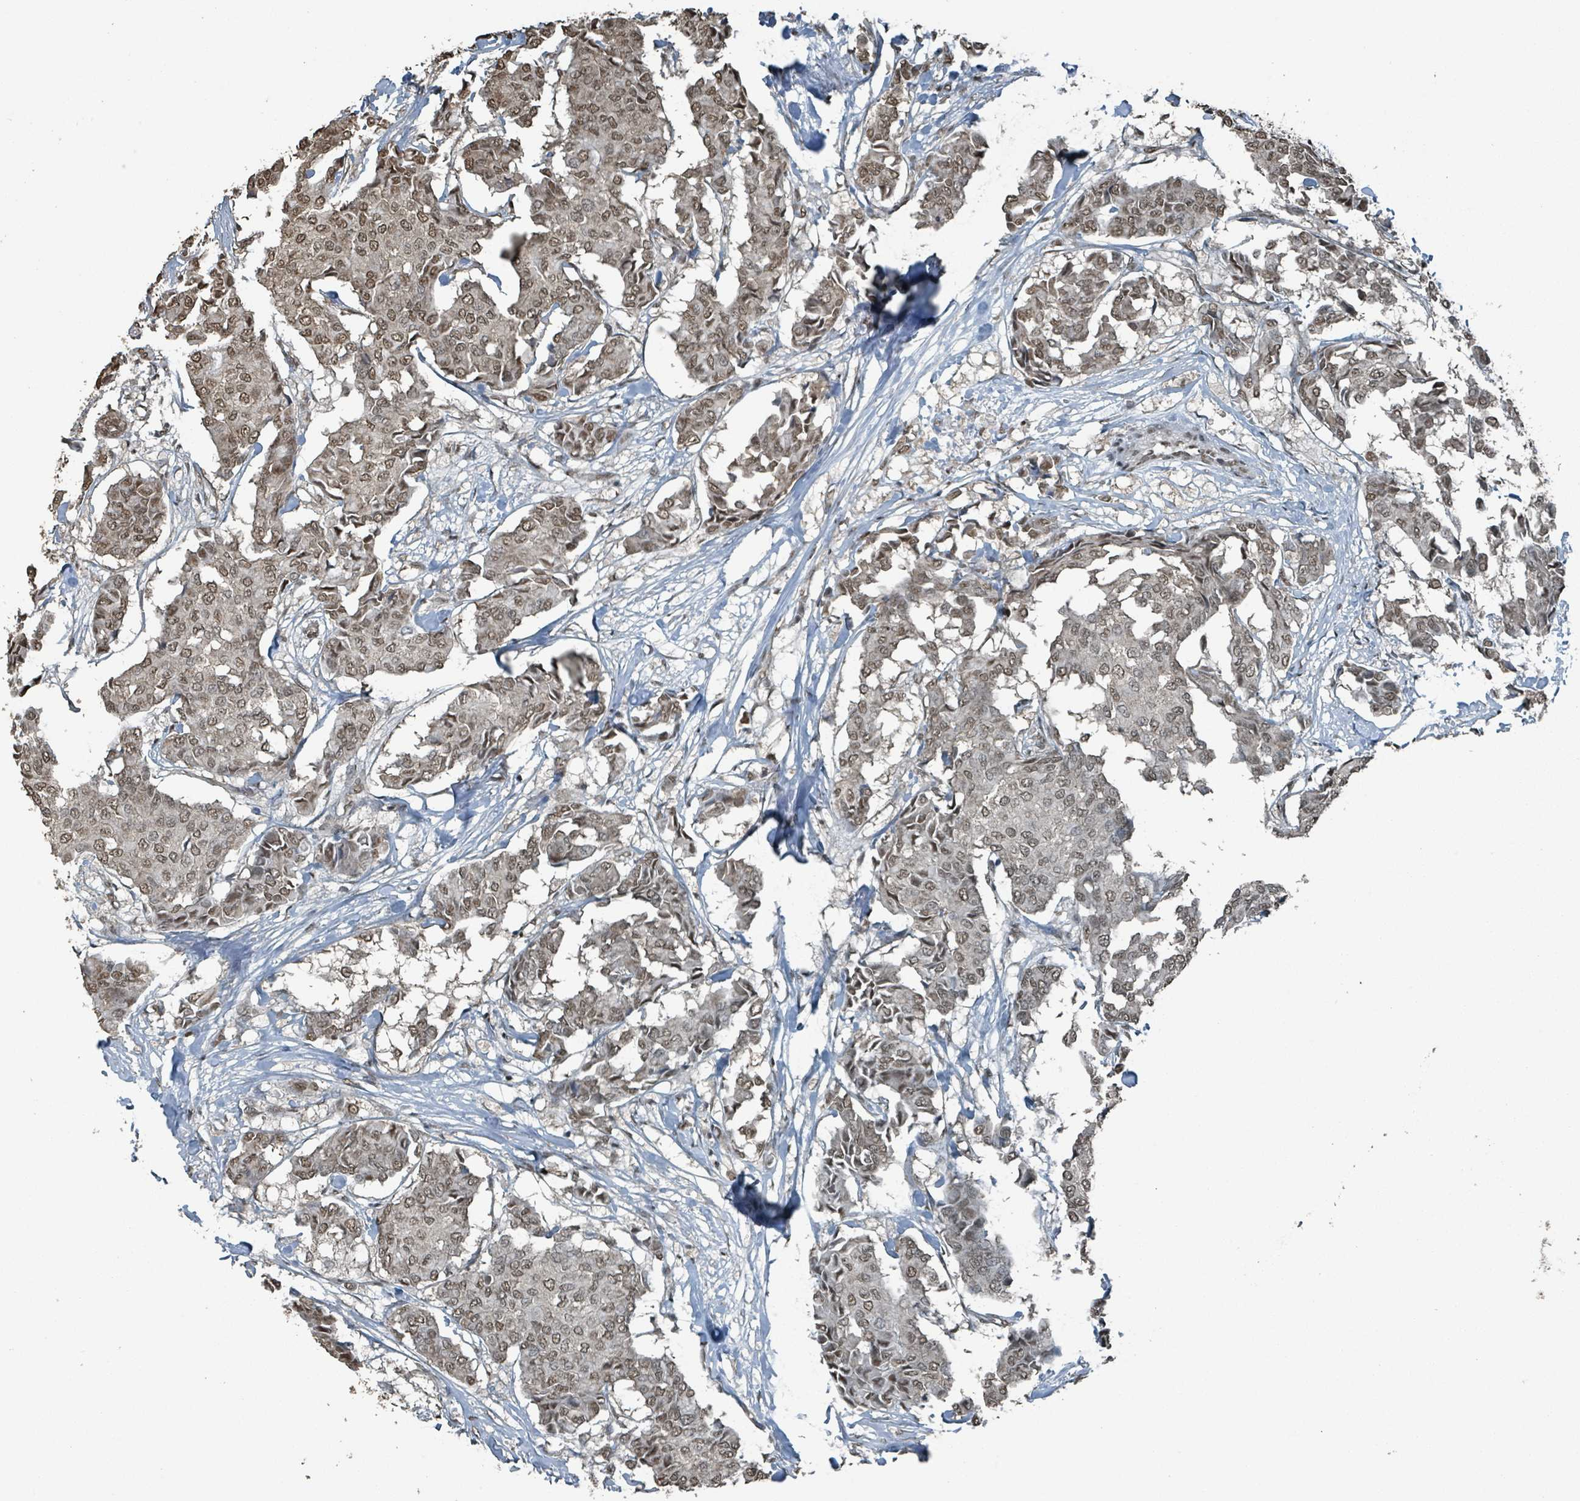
{"staining": {"intensity": "moderate", "quantity": ">75%", "location": "nuclear"}, "tissue": "breast cancer", "cell_type": "Tumor cells", "image_type": "cancer", "snomed": [{"axis": "morphology", "description": "Duct carcinoma"}, {"axis": "topography", "description": "Breast"}], "caption": "Human breast cancer stained with a brown dye shows moderate nuclear positive expression in about >75% of tumor cells.", "gene": "PHIP", "patient": {"sex": "female", "age": 75}}